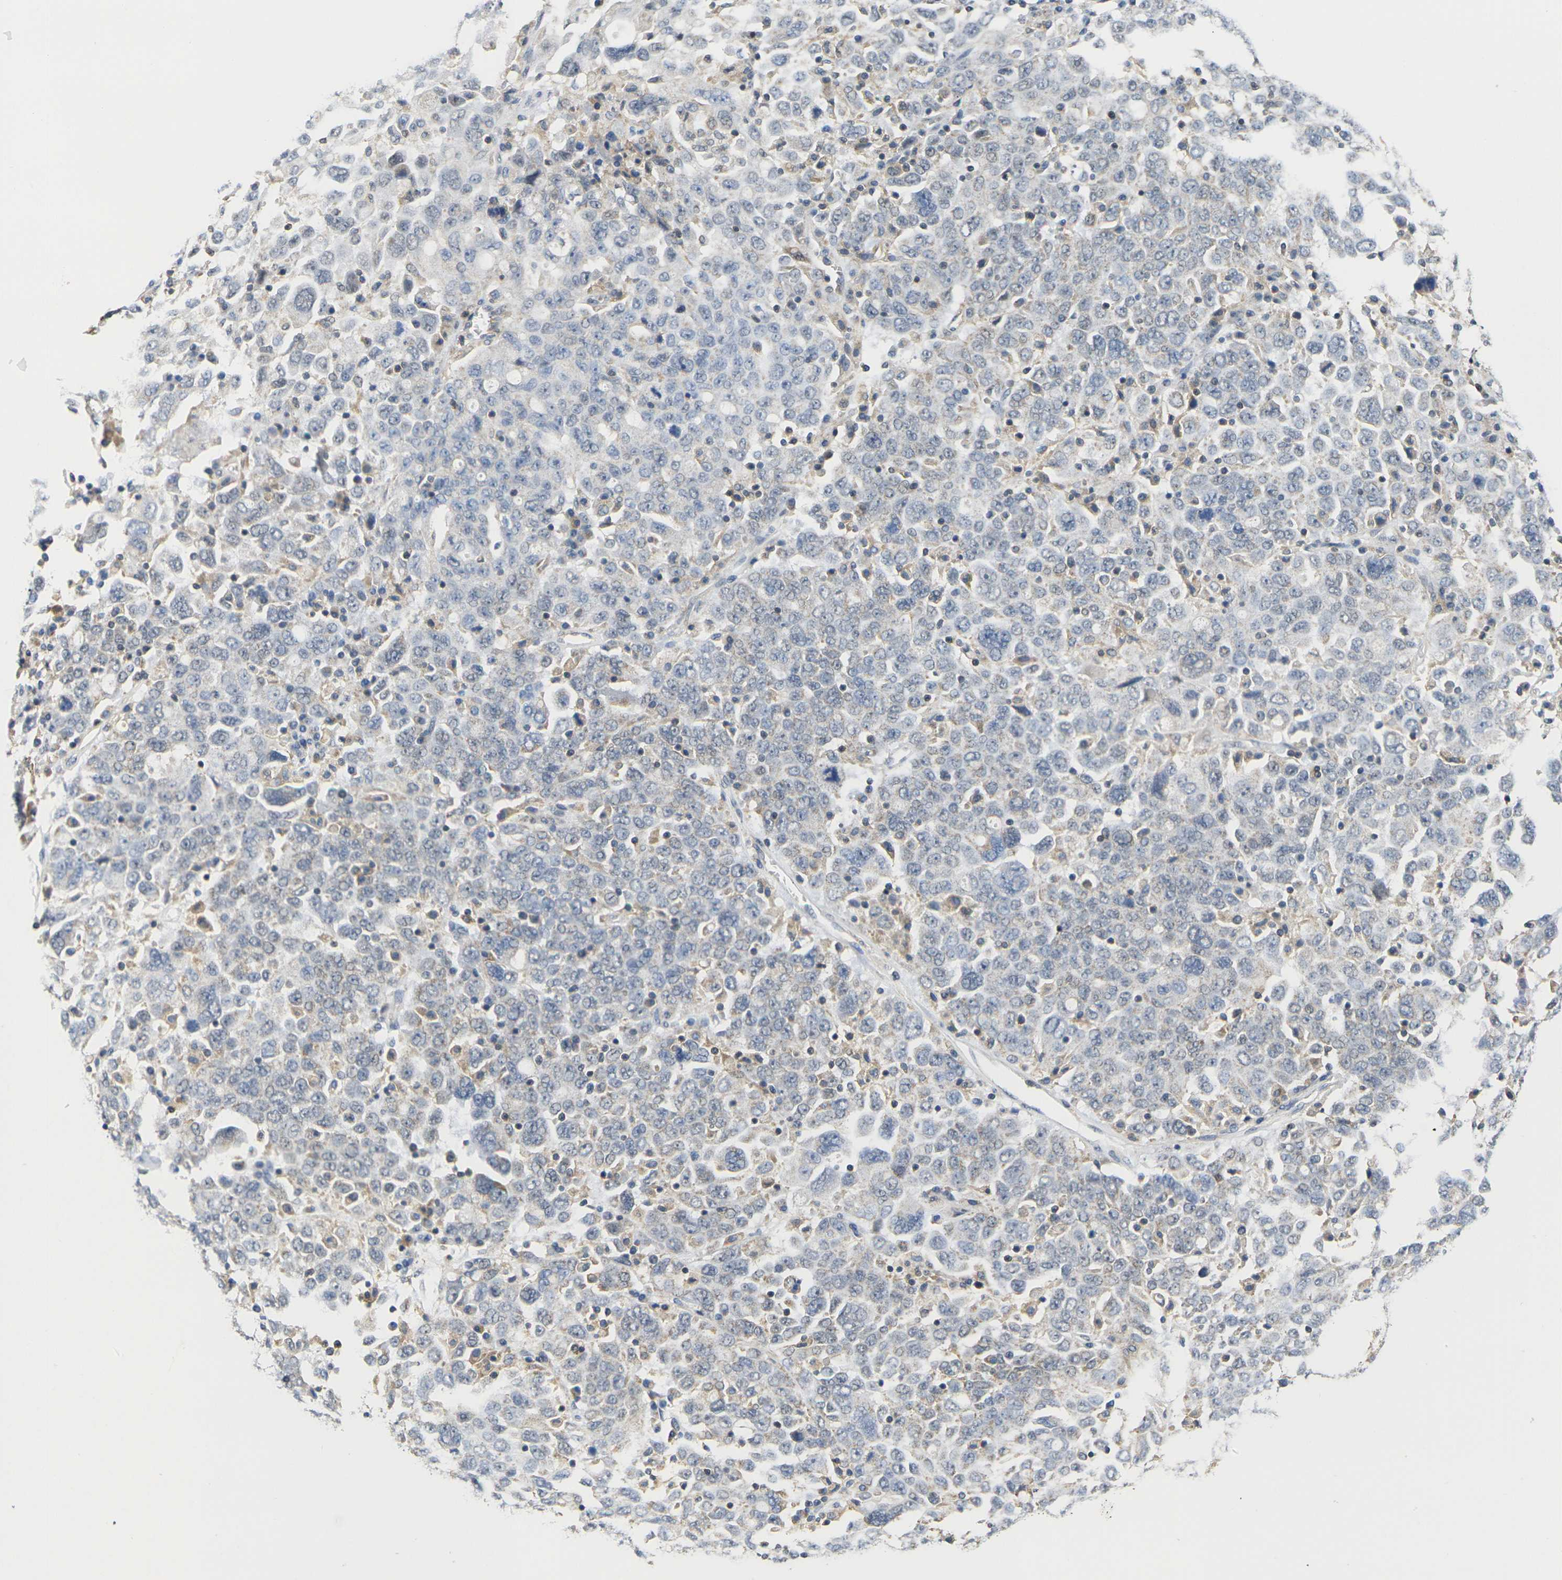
{"staining": {"intensity": "weak", "quantity": "<25%", "location": "cytoplasmic/membranous"}, "tissue": "ovarian cancer", "cell_type": "Tumor cells", "image_type": "cancer", "snomed": [{"axis": "morphology", "description": "Carcinoma, endometroid"}, {"axis": "topography", "description": "Ovary"}], "caption": "This is an immunohistochemistry photomicrograph of human ovarian endometroid carcinoma. There is no staining in tumor cells.", "gene": "OTOF", "patient": {"sex": "female", "age": 62}}